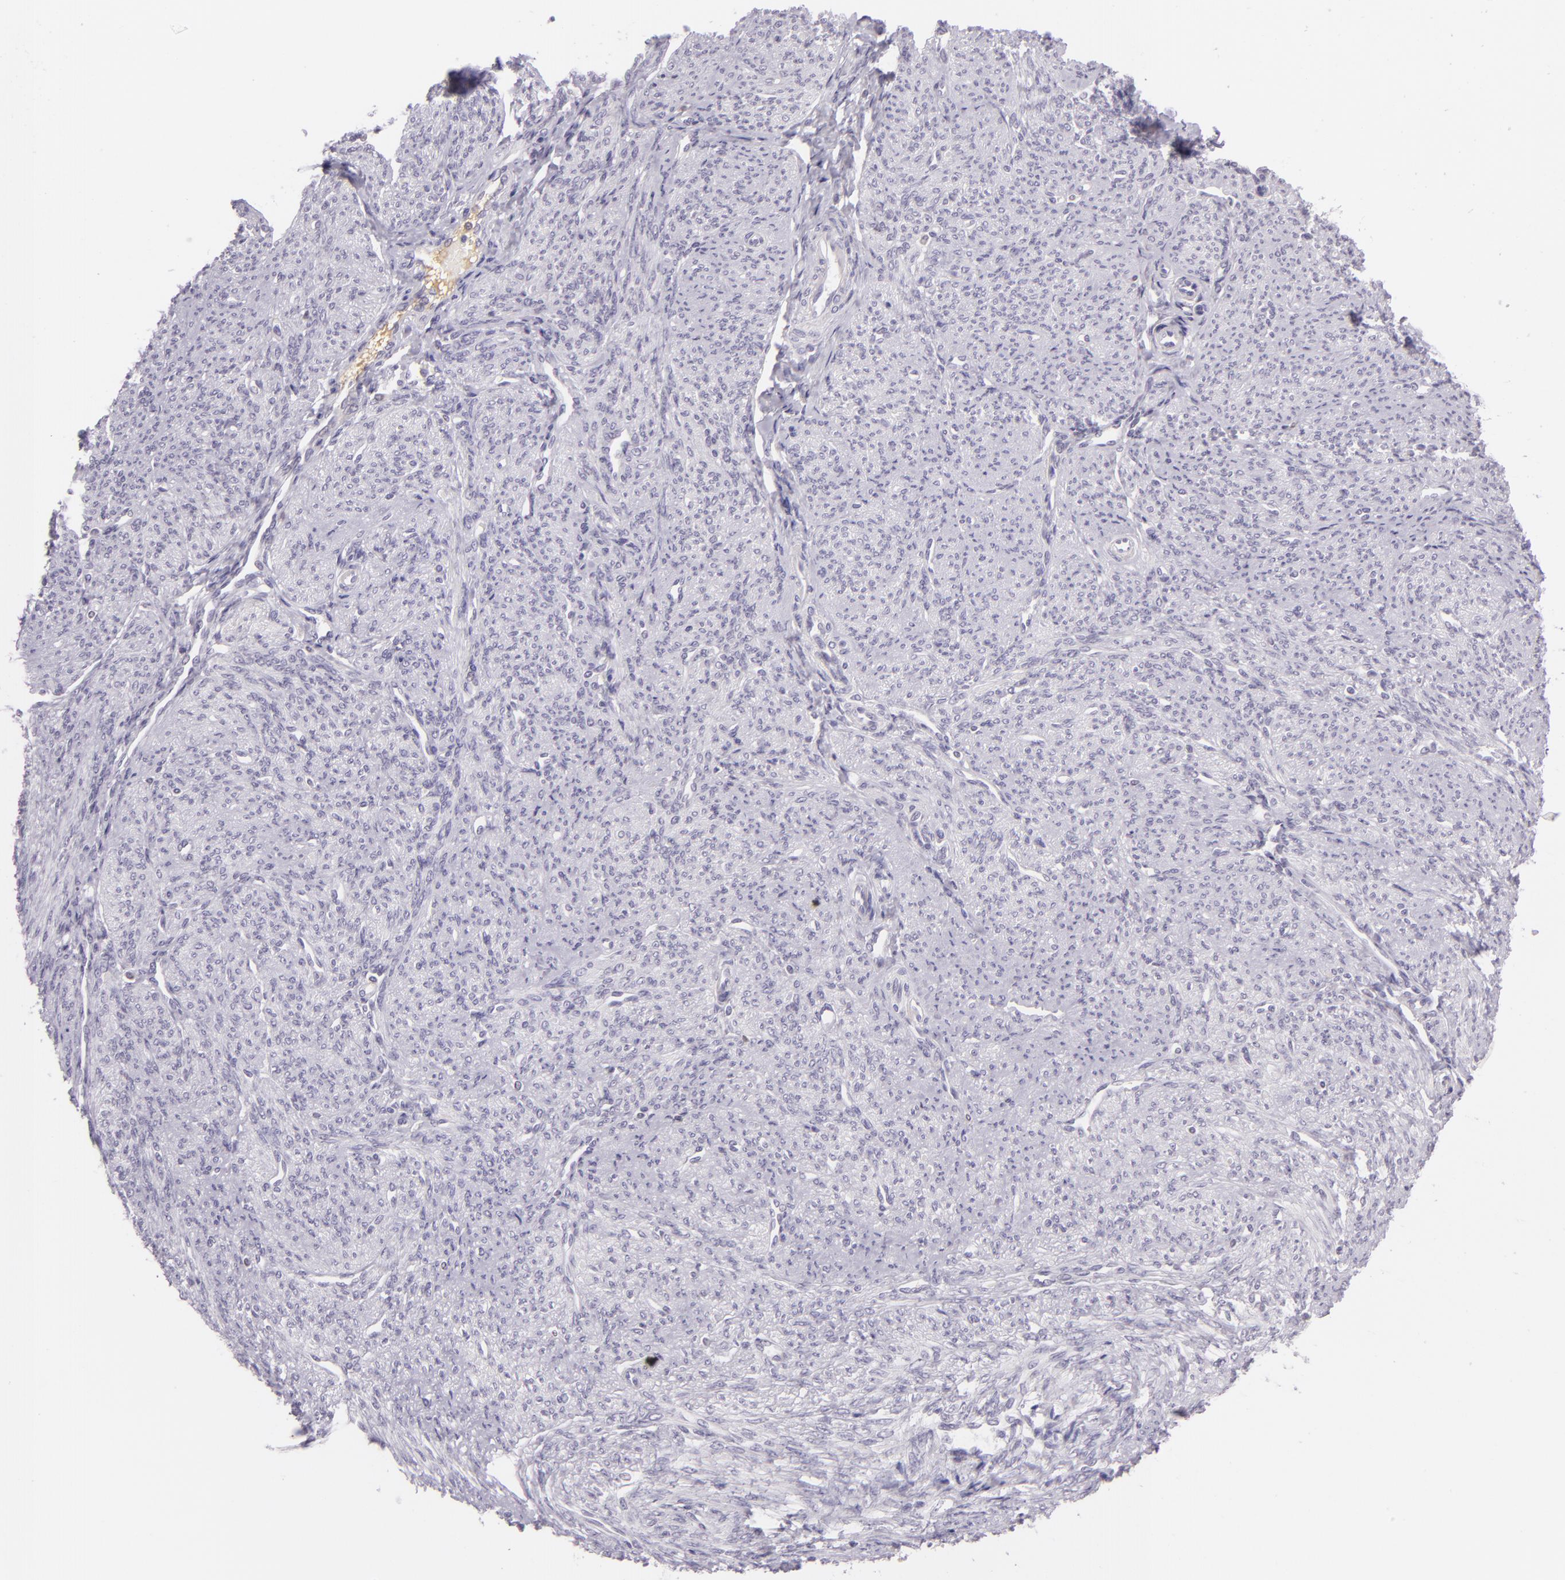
{"staining": {"intensity": "negative", "quantity": "none", "location": "none"}, "tissue": "smooth muscle", "cell_type": "Smooth muscle cells", "image_type": "normal", "snomed": [{"axis": "morphology", "description": "Normal tissue, NOS"}, {"axis": "topography", "description": "Cervix"}, {"axis": "topography", "description": "Endometrium"}], "caption": "Histopathology image shows no protein positivity in smooth muscle cells of unremarkable smooth muscle. (Stains: DAB (3,3'-diaminobenzidine) immunohistochemistry (IHC) with hematoxylin counter stain, Microscopy: brightfield microscopy at high magnification).", "gene": "CHEK2", "patient": {"sex": "female", "age": 65}}